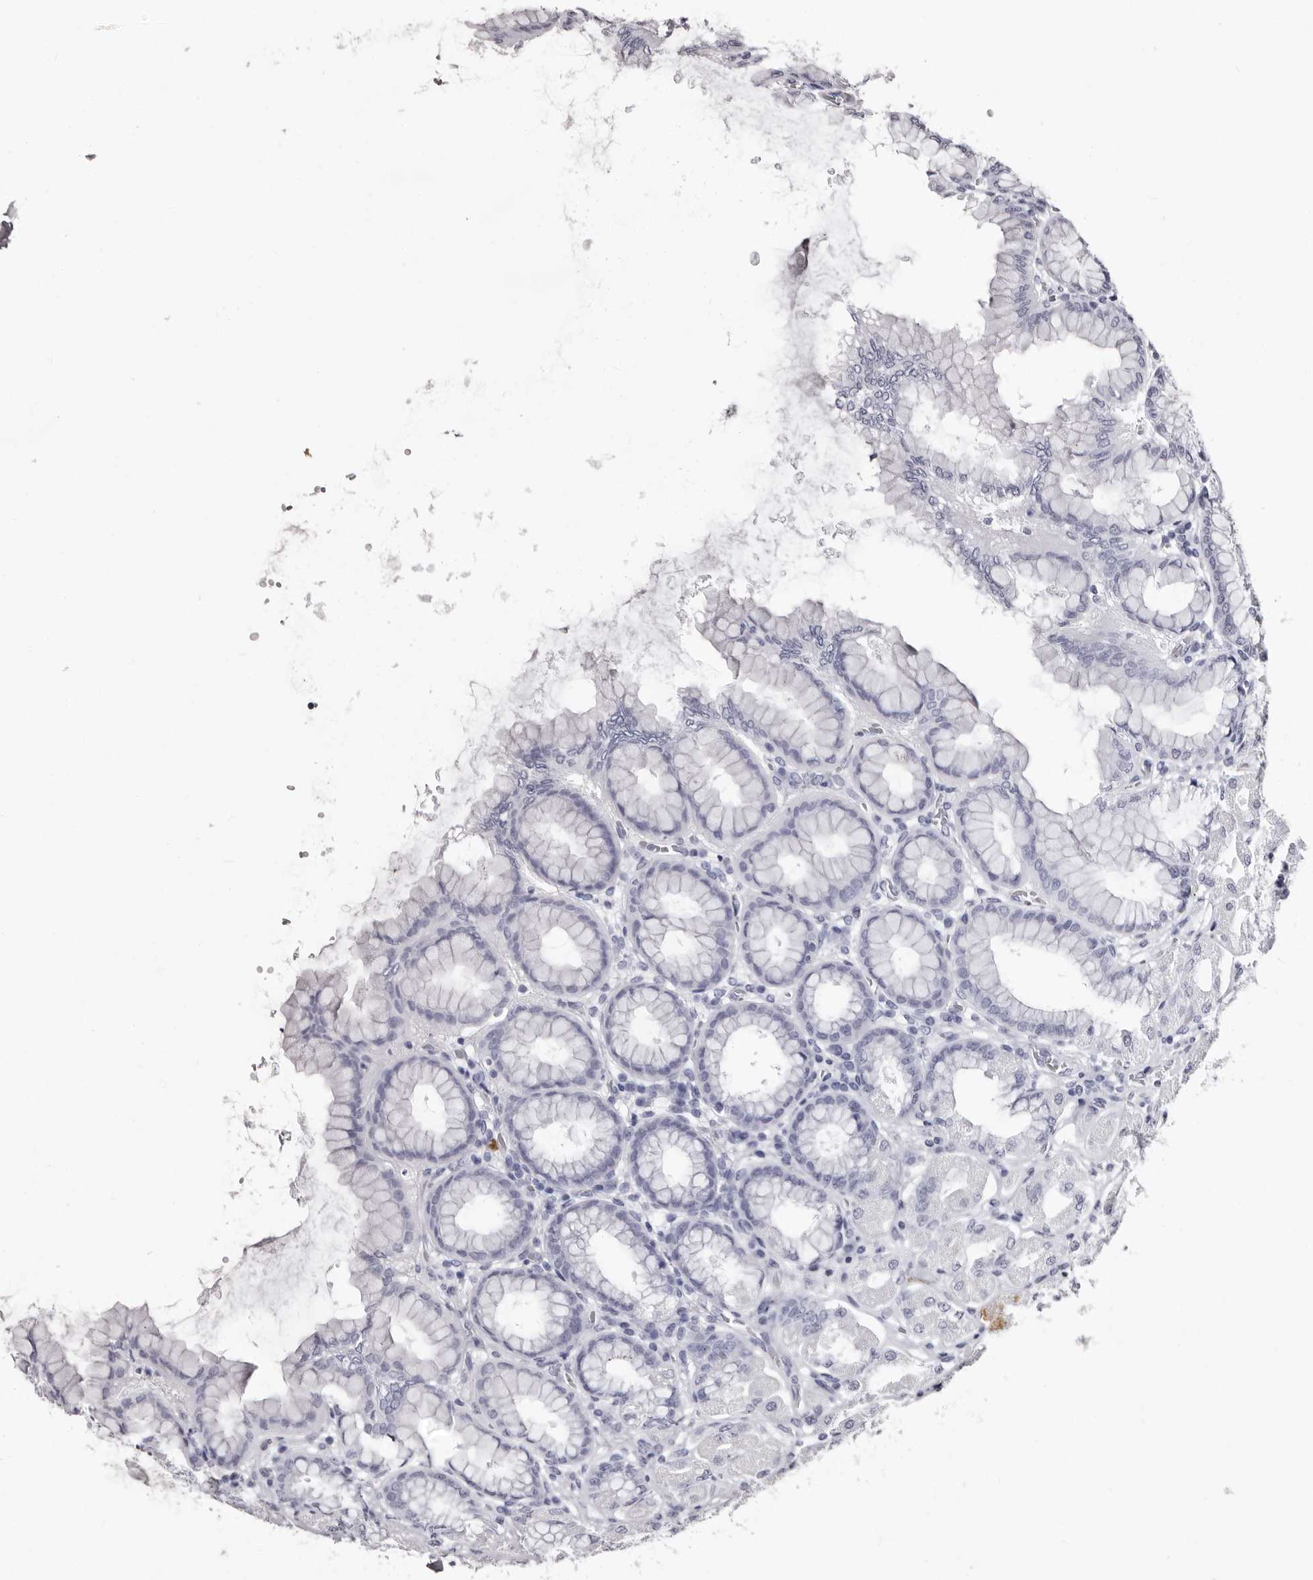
{"staining": {"intensity": "negative", "quantity": "none", "location": "none"}, "tissue": "stomach", "cell_type": "Glandular cells", "image_type": "normal", "snomed": [{"axis": "morphology", "description": "Normal tissue, NOS"}, {"axis": "topography", "description": "Stomach, upper"}], "caption": "Immunohistochemistry of benign human stomach exhibits no staining in glandular cells.", "gene": "BPGM", "patient": {"sex": "female", "age": 56}}